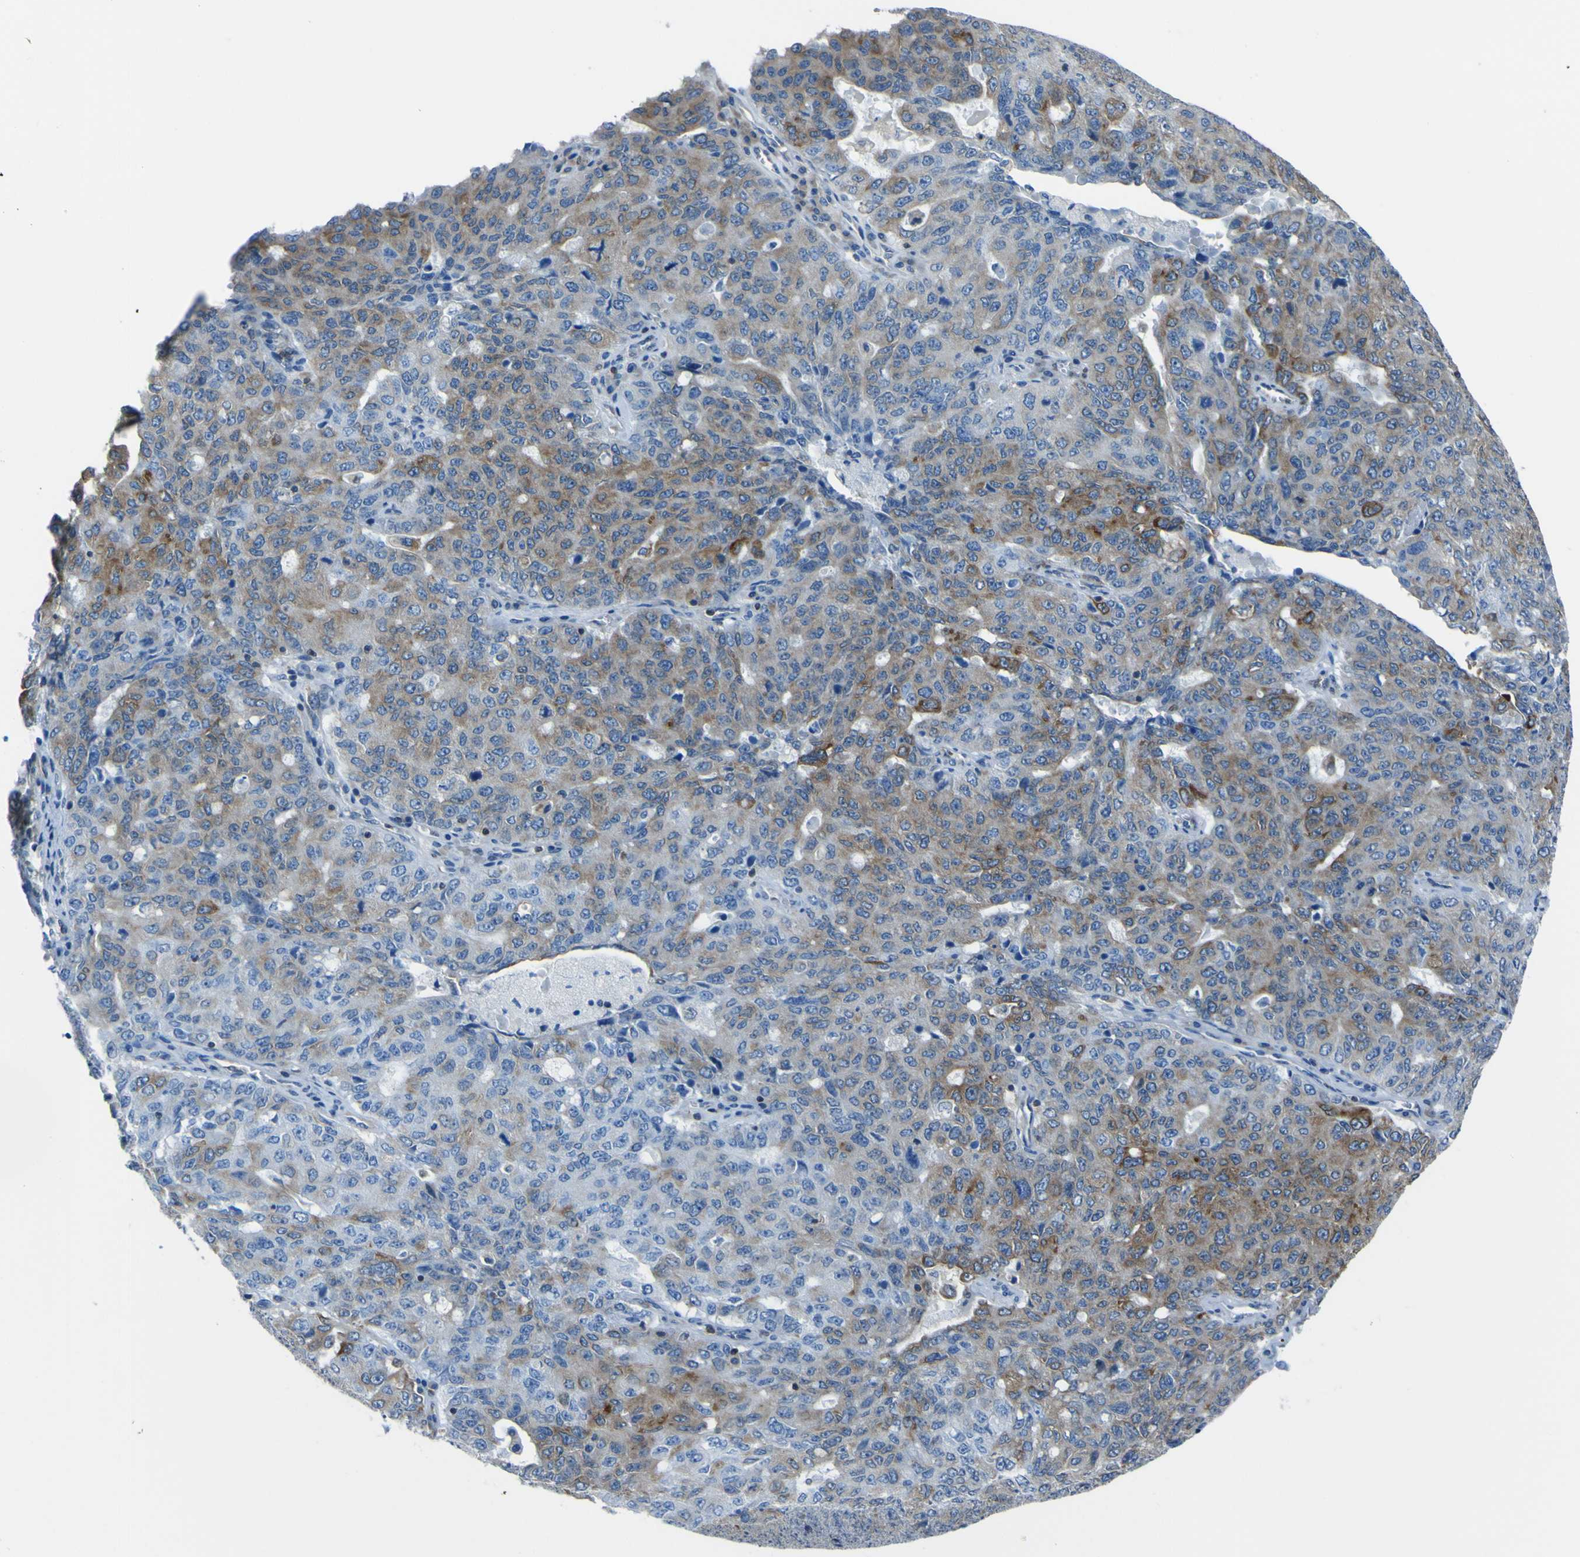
{"staining": {"intensity": "moderate", "quantity": "25%-75%", "location": "cytoplasmic/membranous"}, "tissue": "ovarian cancer", "cell_type": "Tumor cells", "image_type": "cancer", "snomed": [{"axis": "morphology", "description": "Carcinoma, endometroid"}, {"axis": "topography", "description": "Ovary"}], "caption": "Moderate cytoplasmic/membranous protein expression is identified in about 25%-75% of tumor cells in ovarian cancer. Nuclei are stained in blue.", "gene": "STIM1", "patient": {"sex": "female", "age": 62}}